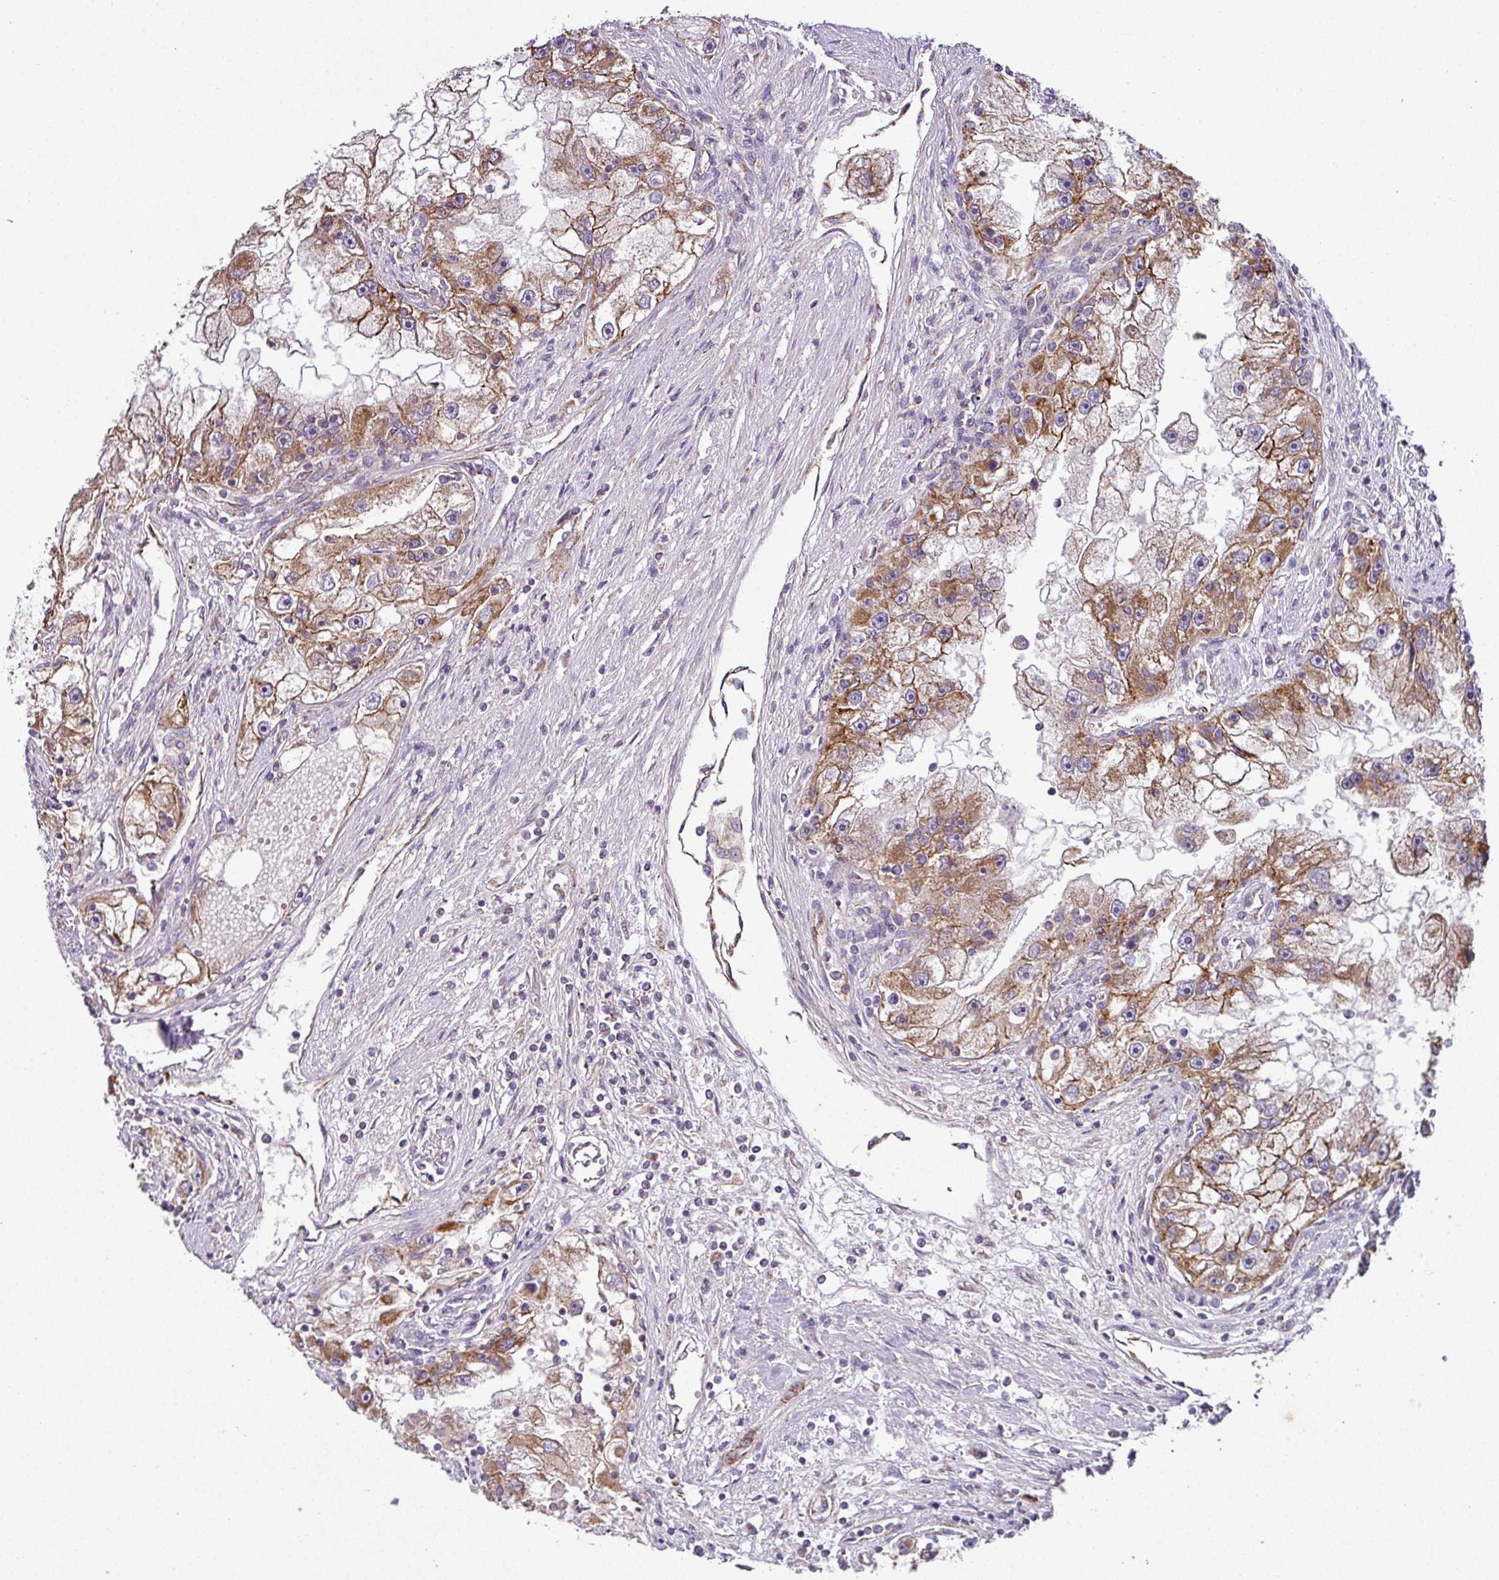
{"staining": {"intensity": "moderate", "quantity": ">75%", "location": "cytoplasmic/membranous"}, "tissue": "renal cancer", "cell_type": "Tumor cells", "image_type": "cancer", "snomed": [{"axis": "morphology", "description": "Adenocarcinoma, NOS"}, {"axis": "topography", "description": "Kidney"}], "caption": "A micrograph of renal cancer stained for a protein shows moderate cytoplasmic/membranous brown staining in tumor cells. Immunohistochemistry stains the protein in brown and the nuclei are stained blue.", "gene": "LRRC9", "patient": {"sex": "male", "age": 63}}